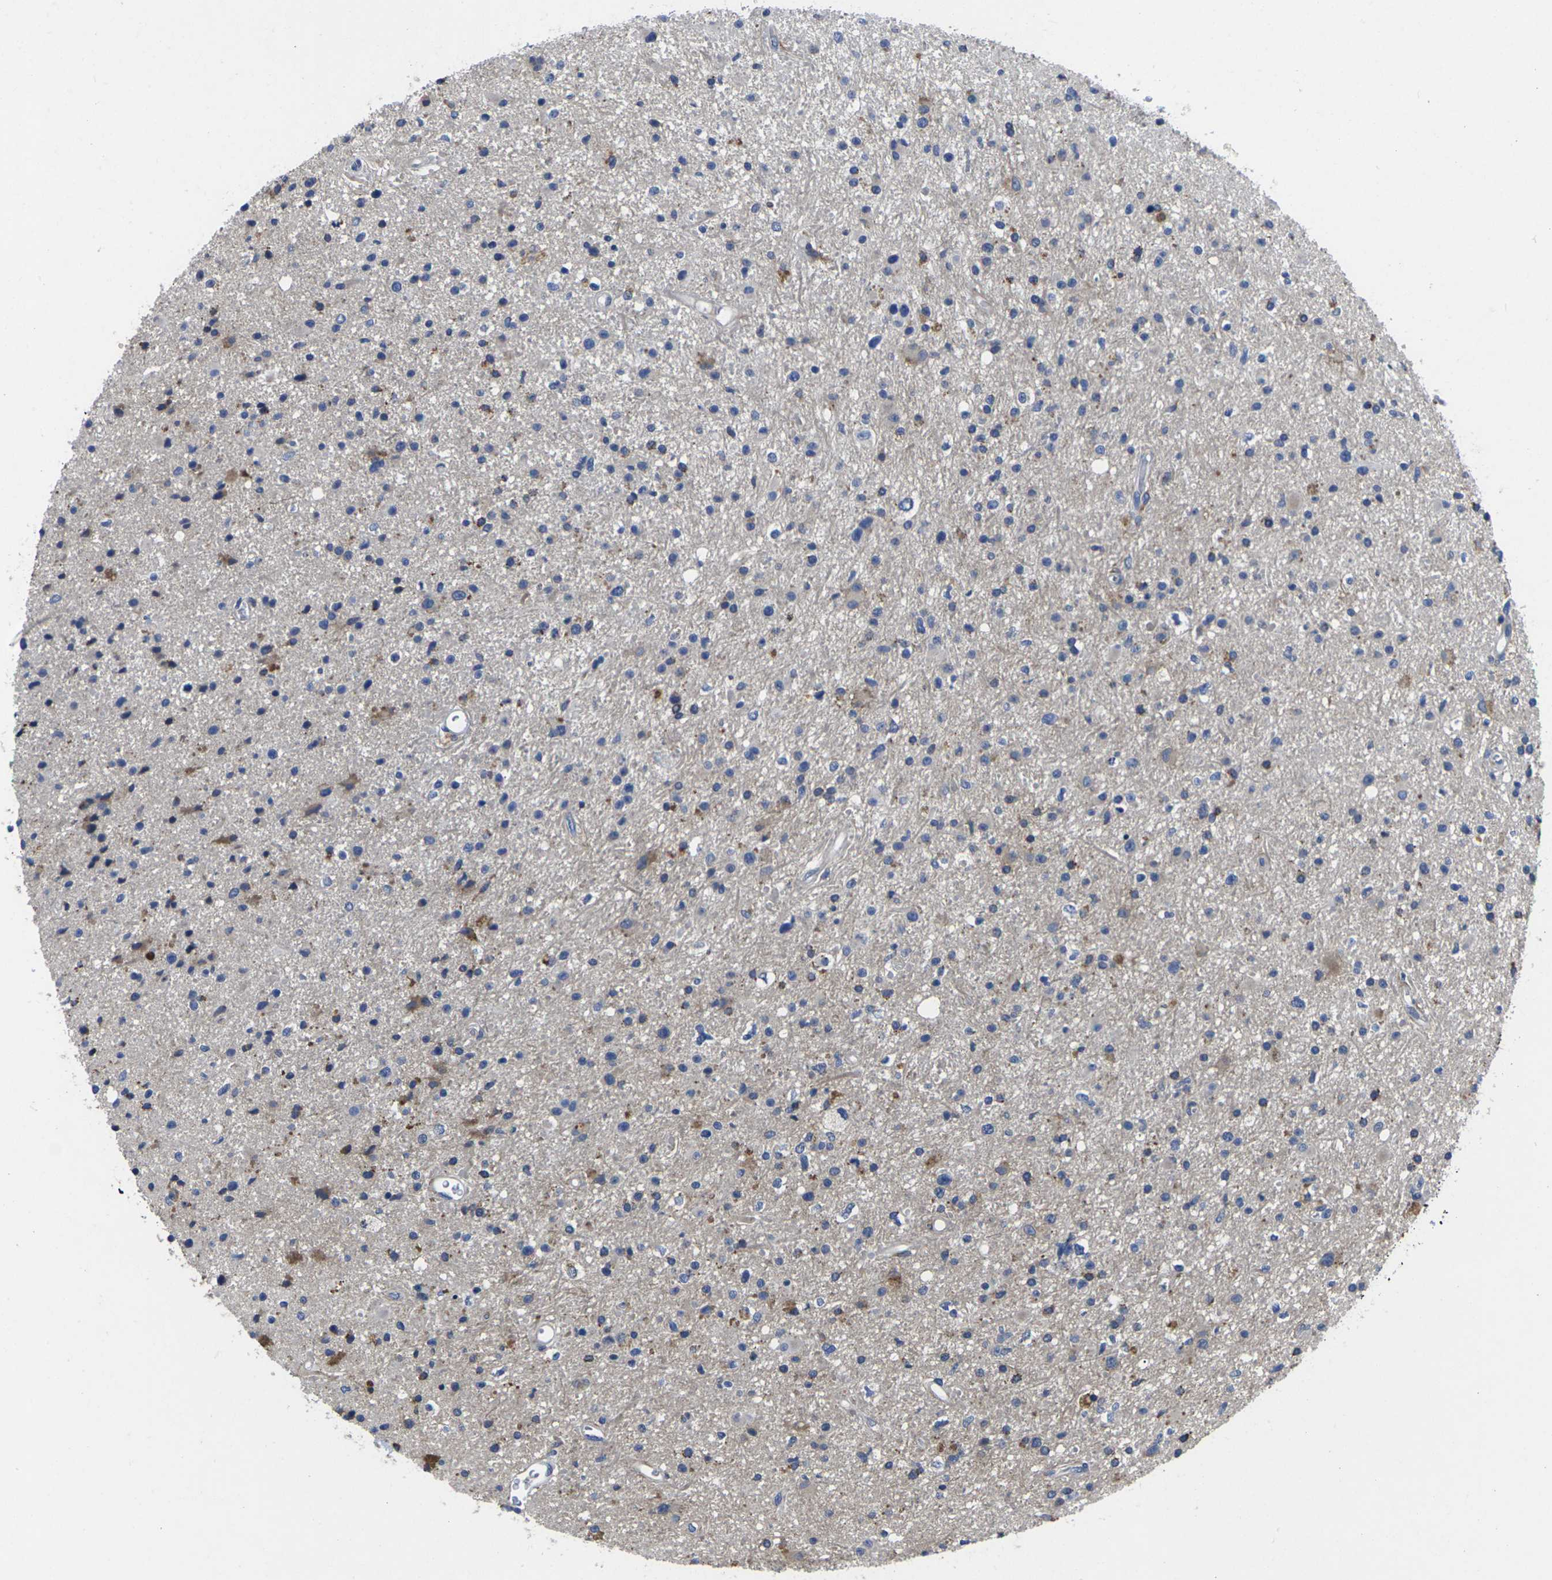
{"staining": {"intensity": "moderate", "quantity": "<25%", "location": "cytoplasmic/membranous"}, "tissue": "glioma", "cell_type": "Tumor cells", "image_type": "cancer", "snomed": [{"axis": "morphology", "description": "Glioma, malignant, High grade"}, {"axis": "topography", "description": "Brain"}], "caption": "Human glioma stained for a protein (brown) shows moderate cytoplasmic/membranous positive staining in about <25% of tumor cells.", "gene": "SCNN1A", "patient": {"sex": "male", "age": 33}}